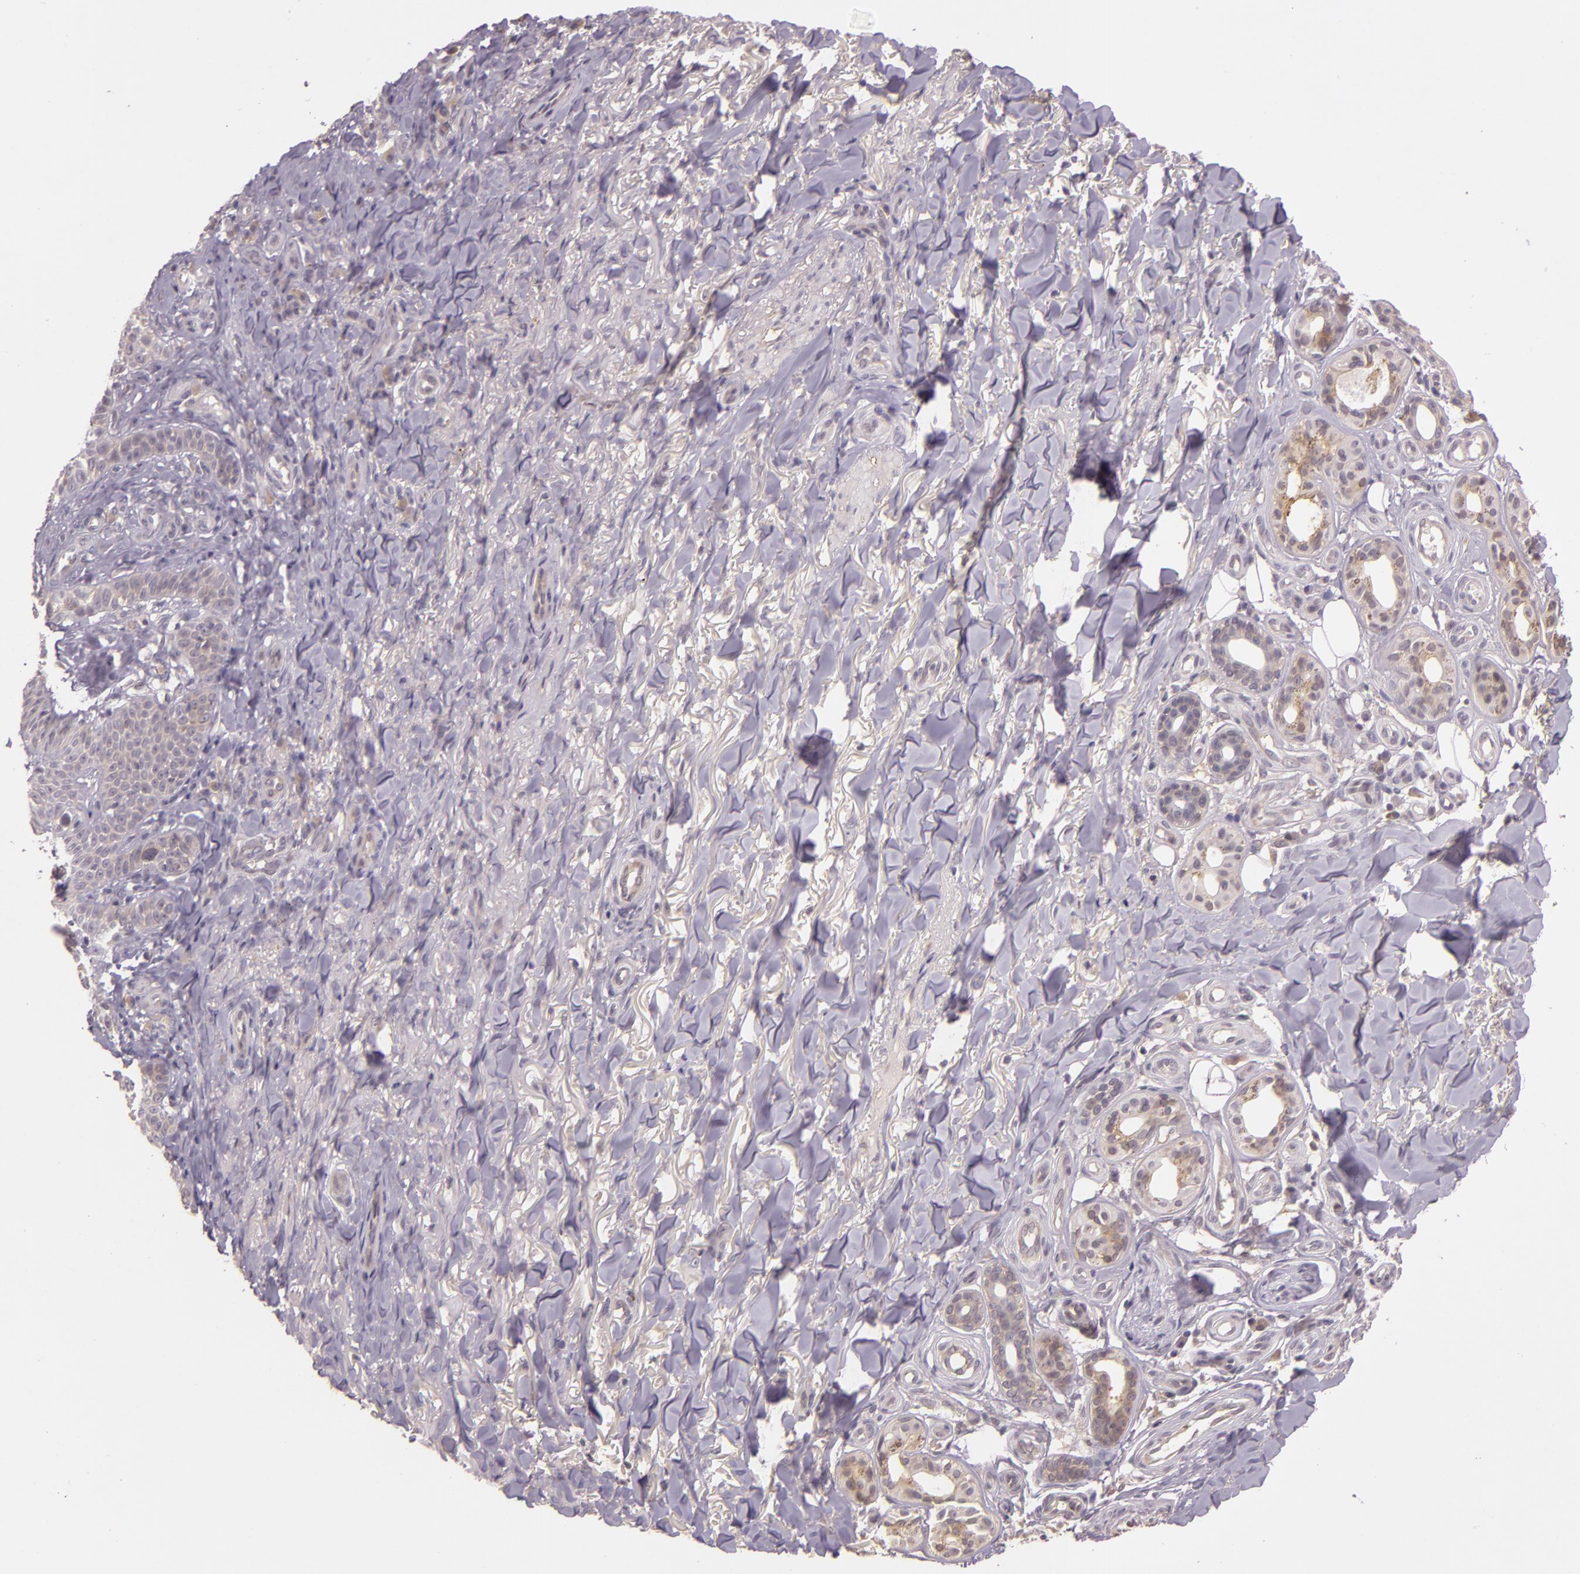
{"staining": {"intensity": "negative", "quantity": "none", "location": "none"}, "tissue": "skin cancer", "cell_type": "Tumor cells", "image_type": "cancer", "snomed": [{"axis": "morphology", "description": "Basal cell carcinoma"}, {"axis": "topography", "description": "Skin"}], "caption": "The immunohistochemistry (IHC) micrograph has no significant positivity in tumor cells of skin cancer tissue. (DAB immunohistochemistry (IHC), high magnification).", "gene": "ARMH4", "patient": {"sex": "male", "age": 81}}